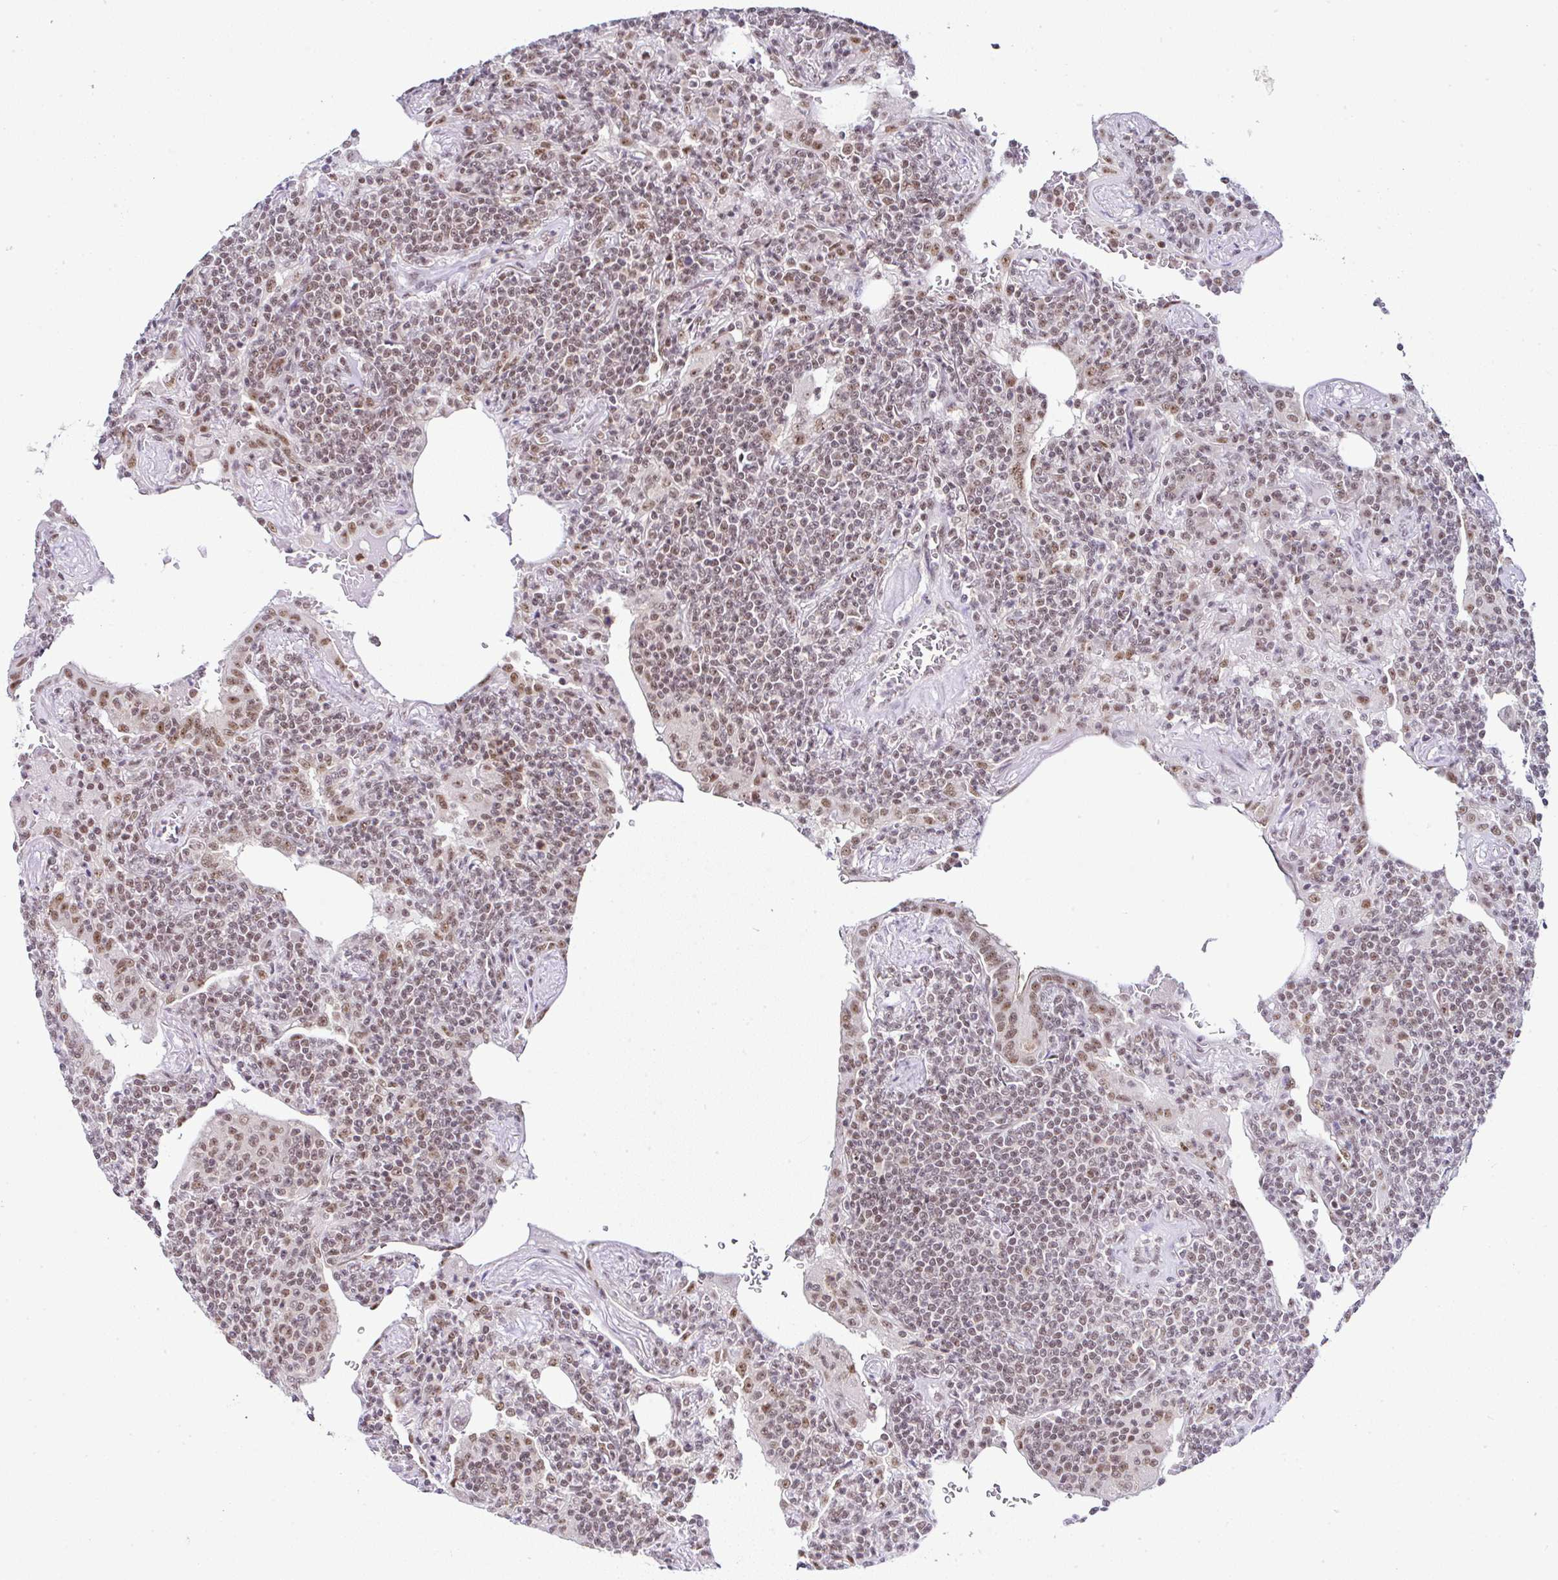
{"staining": {"intensity": "weak", "quantity": ">75%", "location": "nuclear"}, "tissue": "lymphoma", "cell_type": "Tumor cells", "image_type": "cancer", "snomed": [{"axis": "morphology", "description": "Malignant lymphoma, non-Hodgkin's type, Low grade"}, {"axis": "topography", "description": "Lung"}], "caption": "Weak nuclear expression is appreciated in approximately >75% of tumor cells in lymphoma.", "gene": "PTPN2", "patient": {"sex": "female", "age": 71}}